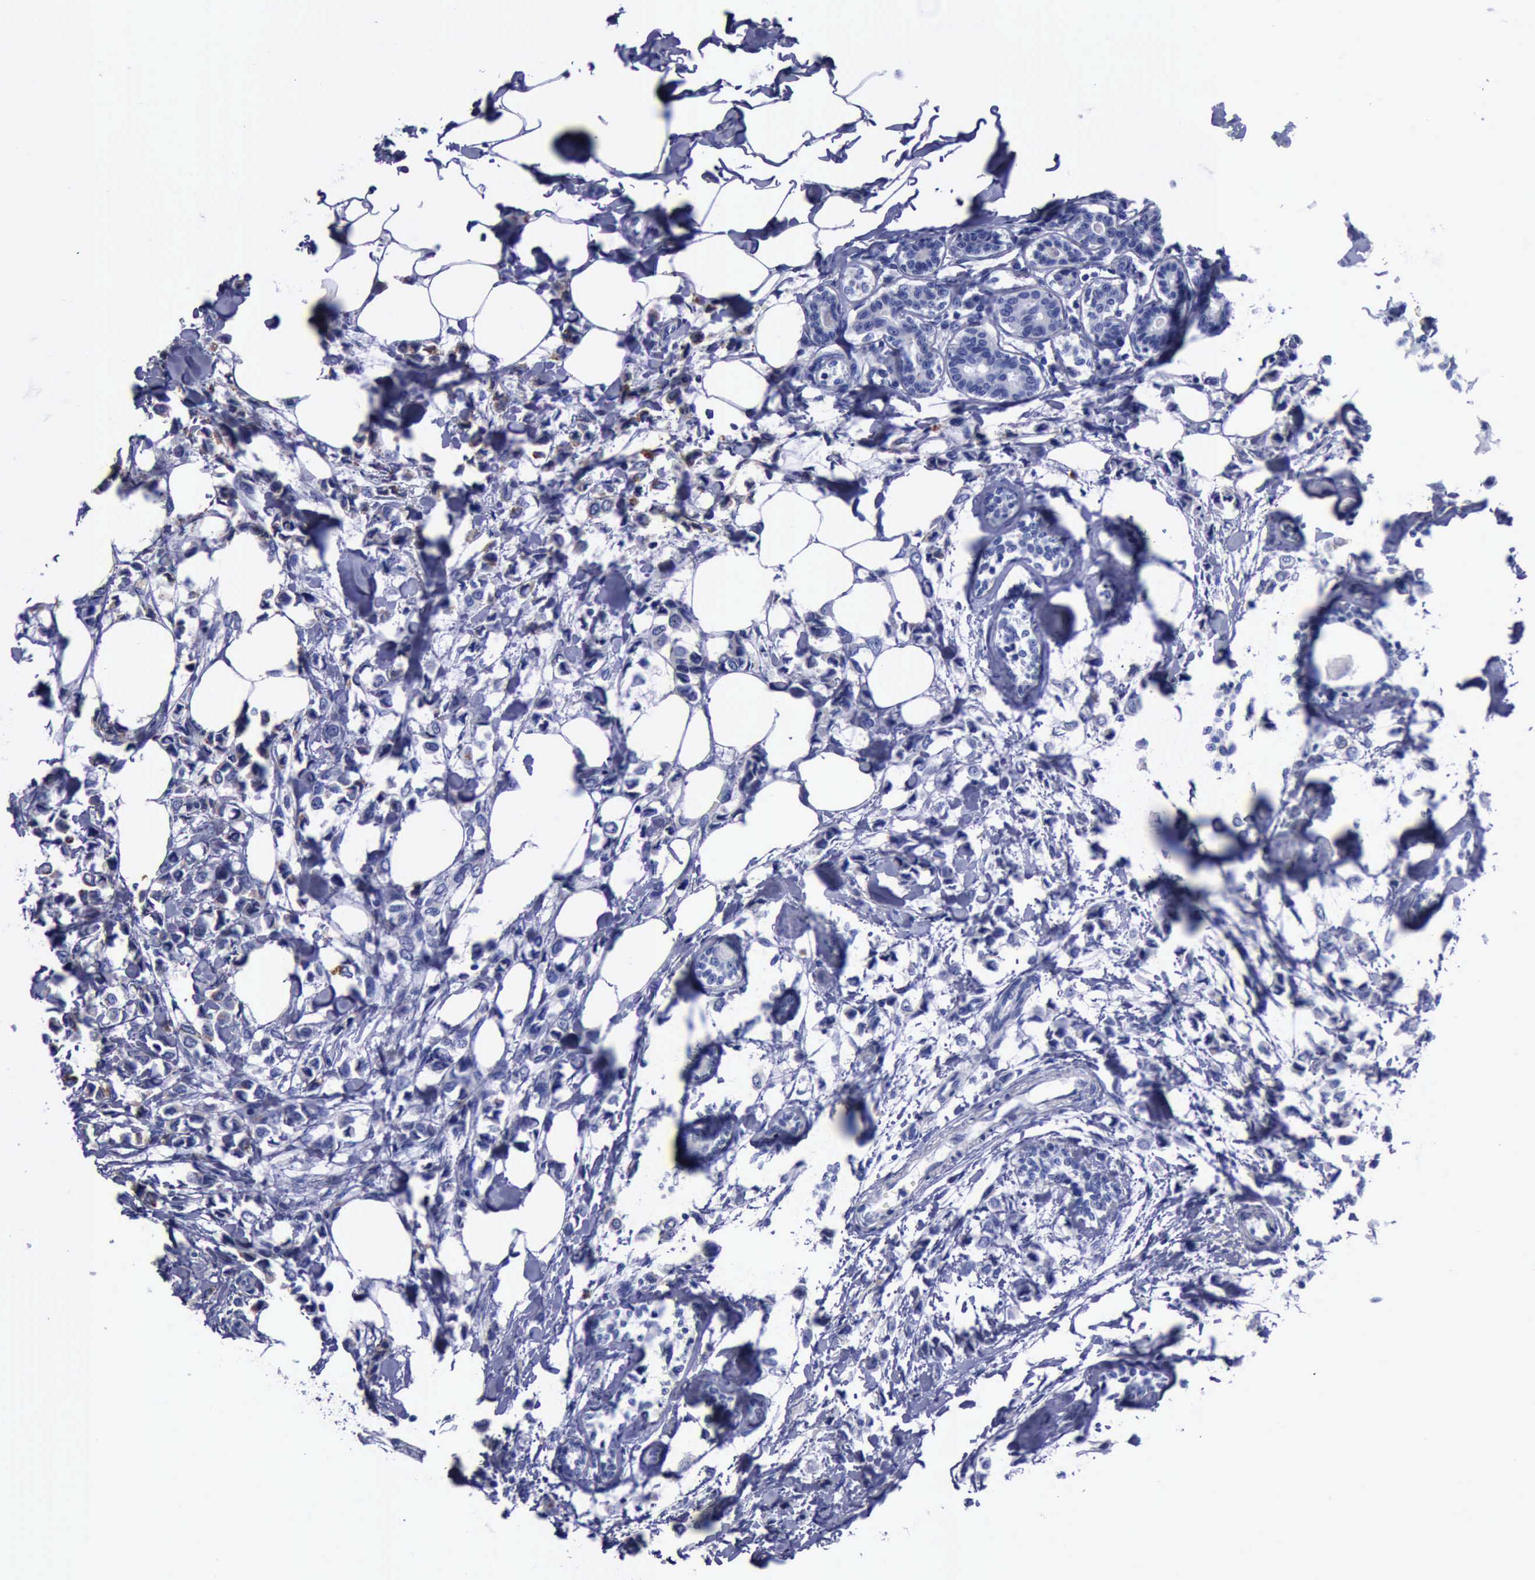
{"staining": {"intensity": "negative", "quantity": "none", "location": "none"}, "tissue": "breast cancer", "cell_type": "Tumor cells", "image_type": "cancer", "snomed": [{"axis": "morphology", "description": "Lobular carcinoma"}, {"axis": "topography", "description": "Breast"}], "caption": "Immunohistochemistry of breast lobular carcinoma displays no positivity in tumor cells. (IHC, brightfield microscopy, high magnification).", "gene": "CTSD", "patient": {"sex": "female", "age": 51}}